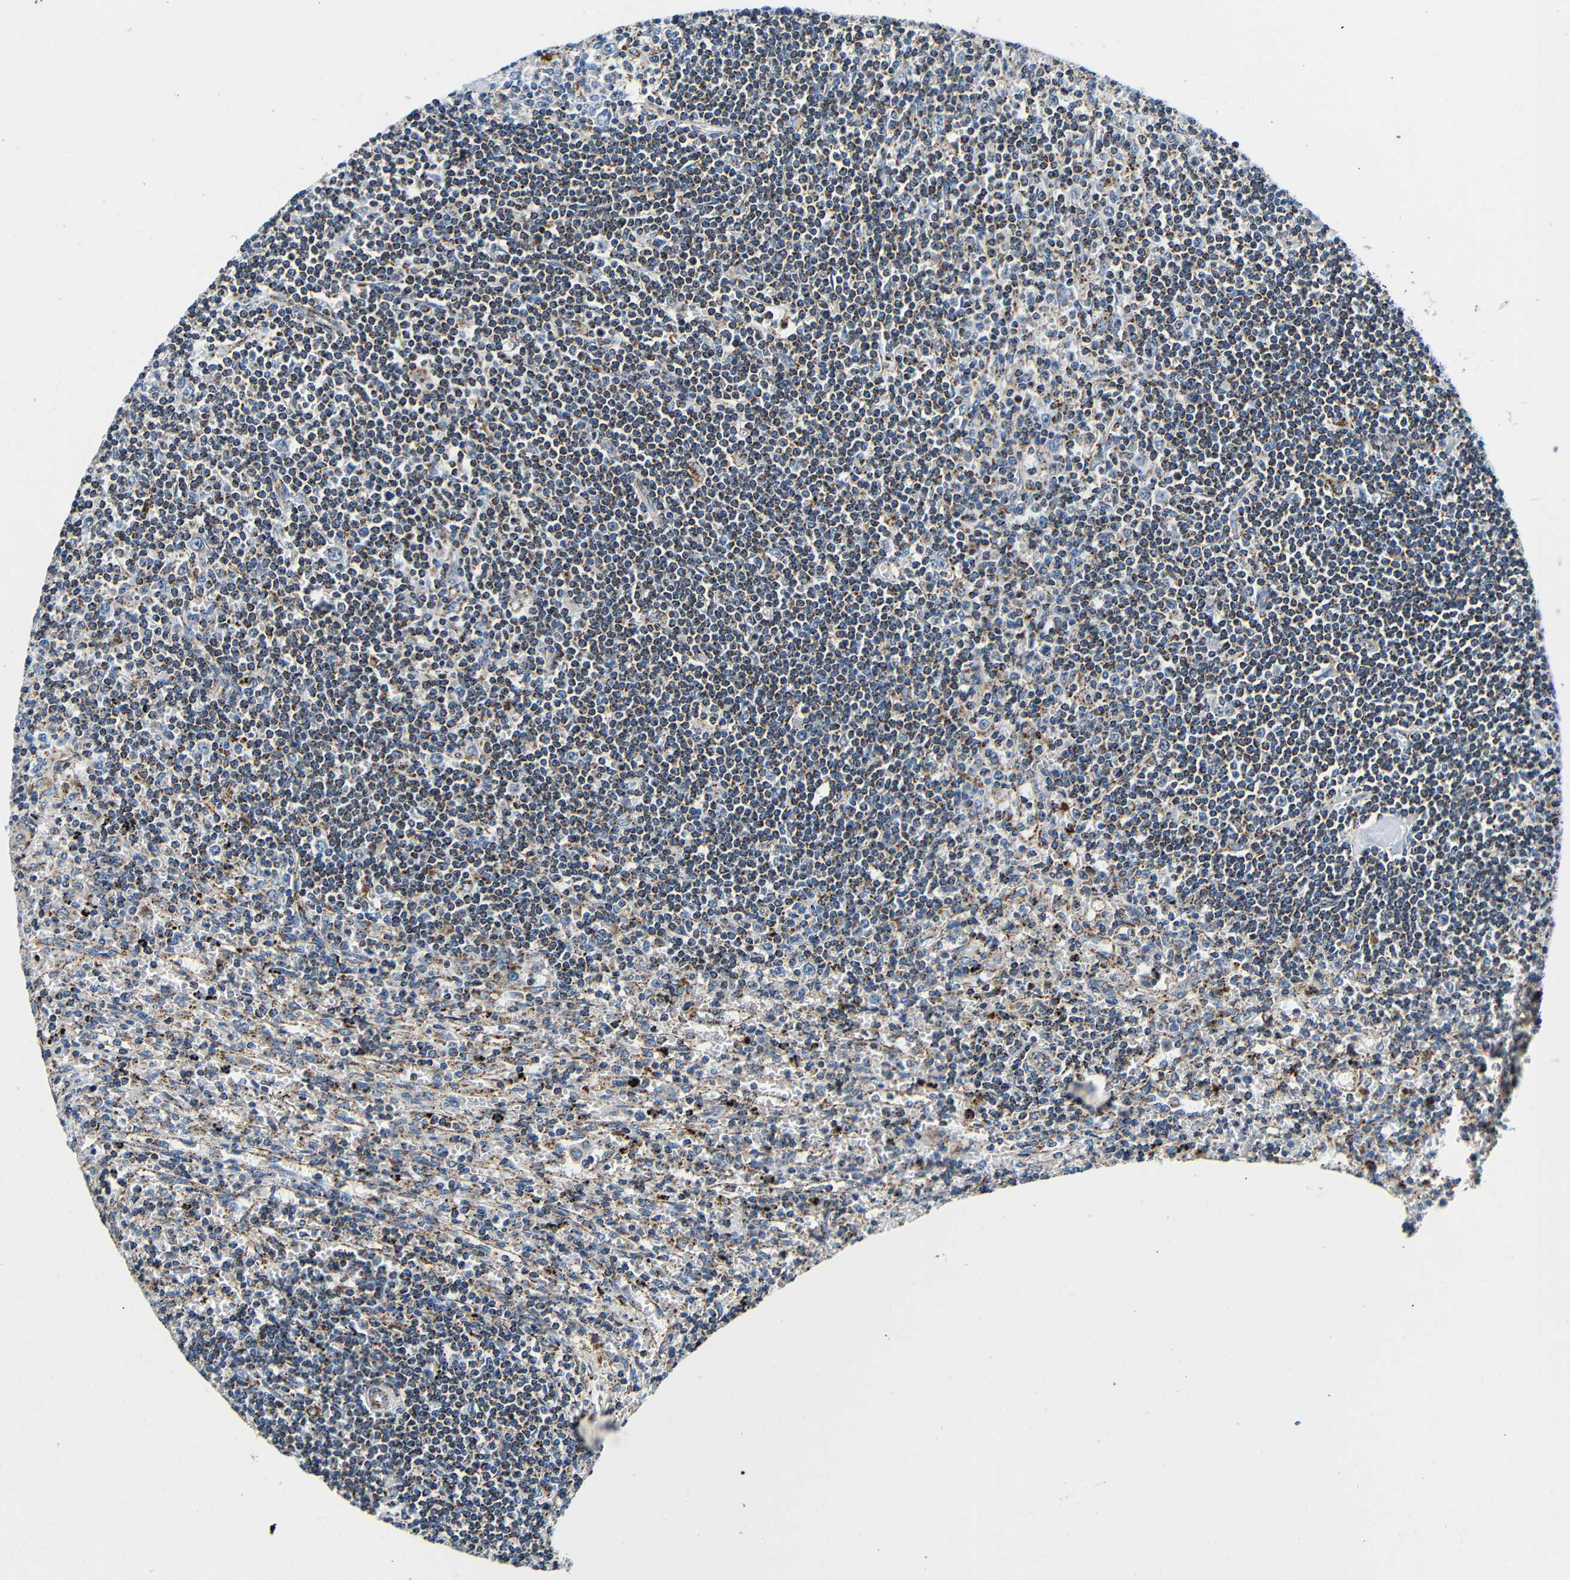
{"staining": {"intensity": "moderate", "quantity": "25%-75%", "location": "cytoplasmic/membranous"}, "tissue": "lymphoma", "cell_type": "Tumor cells", "image_type": "cancer", "snomed": [{"axis": "morphology", "description": "Malignant lymphoma, non-Hodgkin's type, Low grade"}, {"axis": "topography", "description": "Spleen"}], "caption": "Moderate cytoplasmic/membranous expression for a protein is seen in about 25%-75% of tumor cells of lymphoma using immunohistochemistry (IHC).", "gene": "GALNT18", "patient": {"sex": "male", "age": 76}}